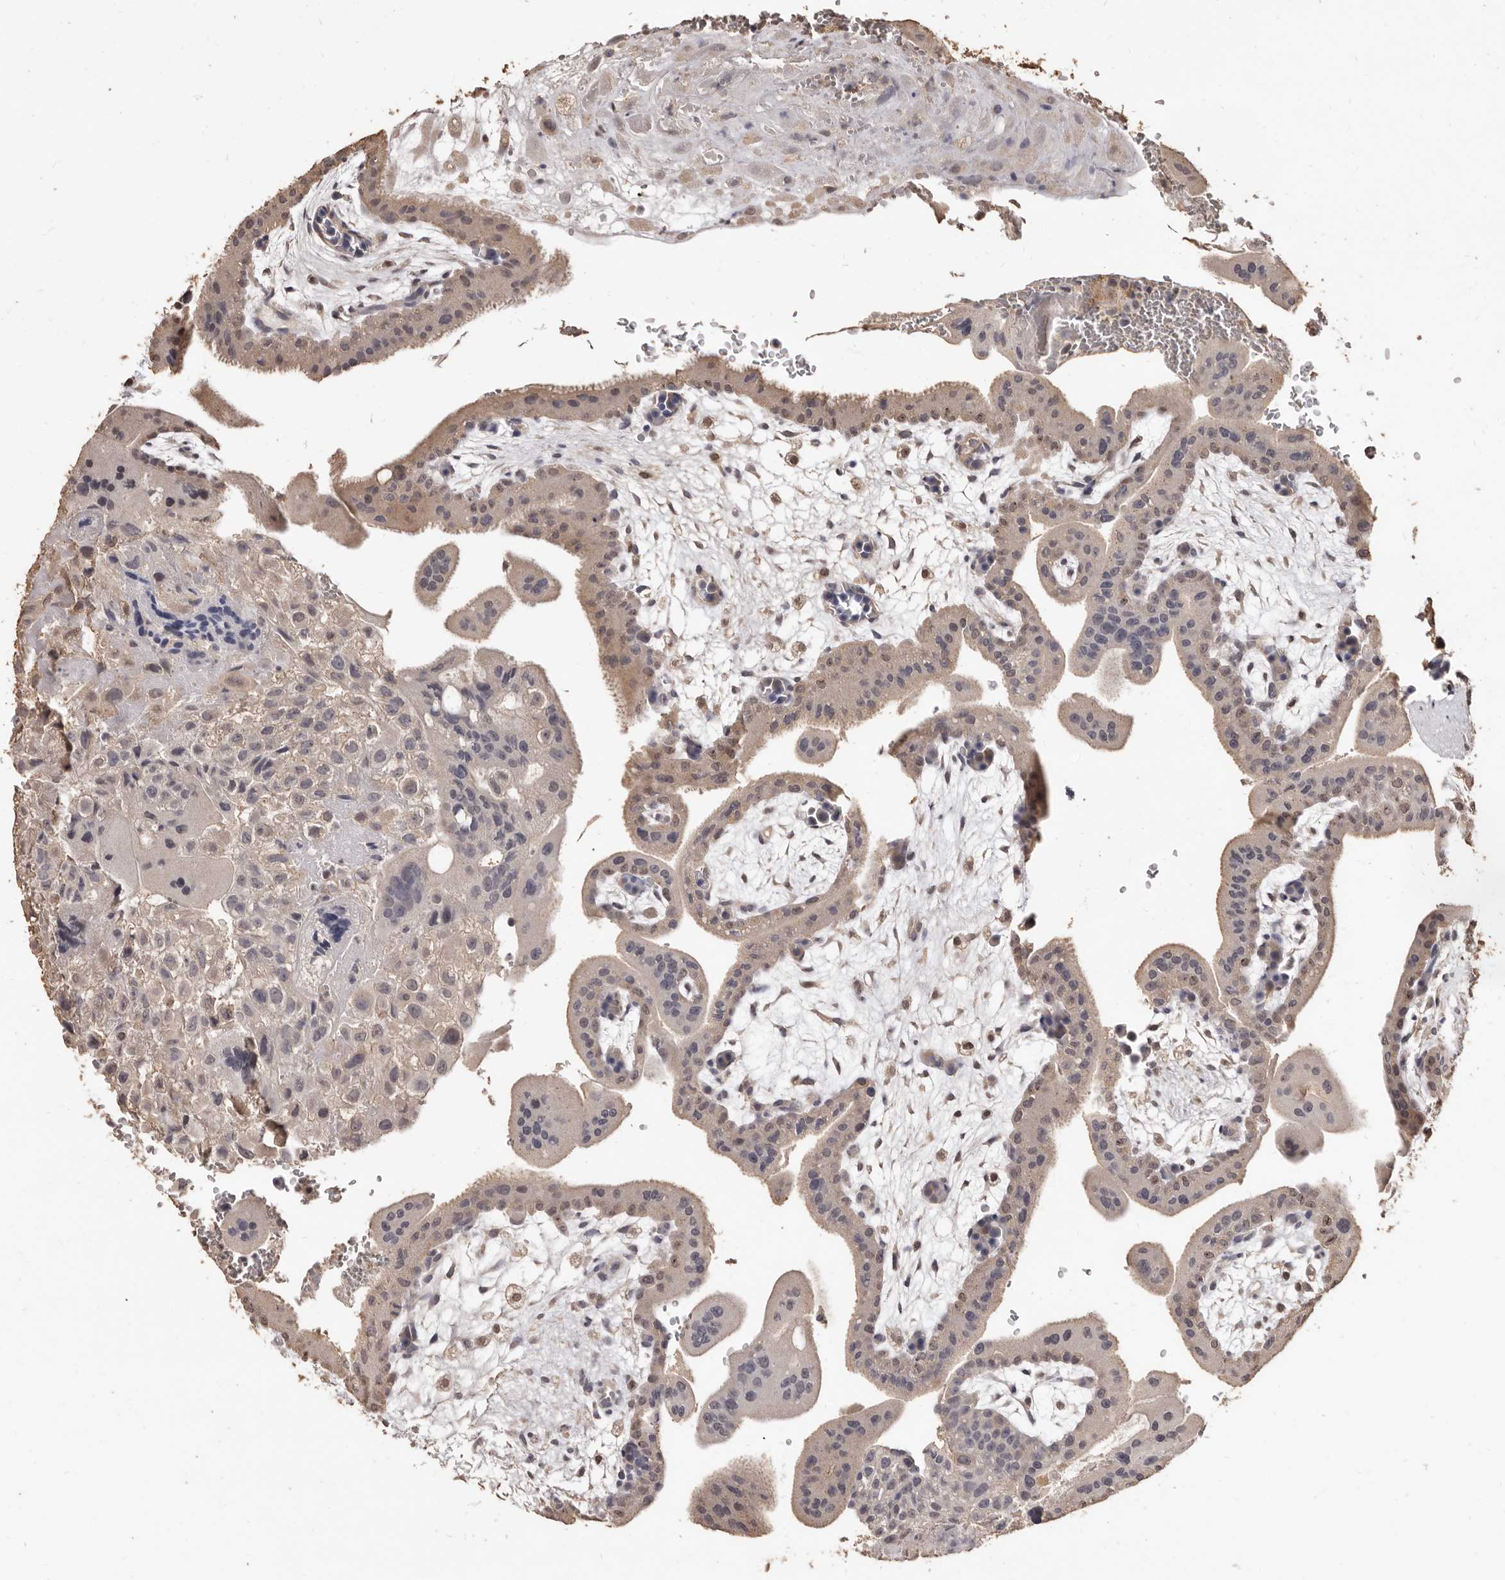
{"staining": {"intensity": "weak", "quantity": ">75%", "location": "cytoplasmic/membranous,nuclear"}, "tissue": "placenta", "cell_type": "Decidual cells", "image_type": "normal", "snomed": [{"axis": "morphology", "description": "Normal tissue, NOS"}, {"axis": "topography", "description": "Placenta"}], "caption": "Immunohistochemical staining of unremarkable placenta displays >75% levels of weak cytoplasmic/membranous,nuclear protein positivity in about >75% of decidual cells.", "gene": "INAVA", "patient": {"sex": "female", "age": 35}}